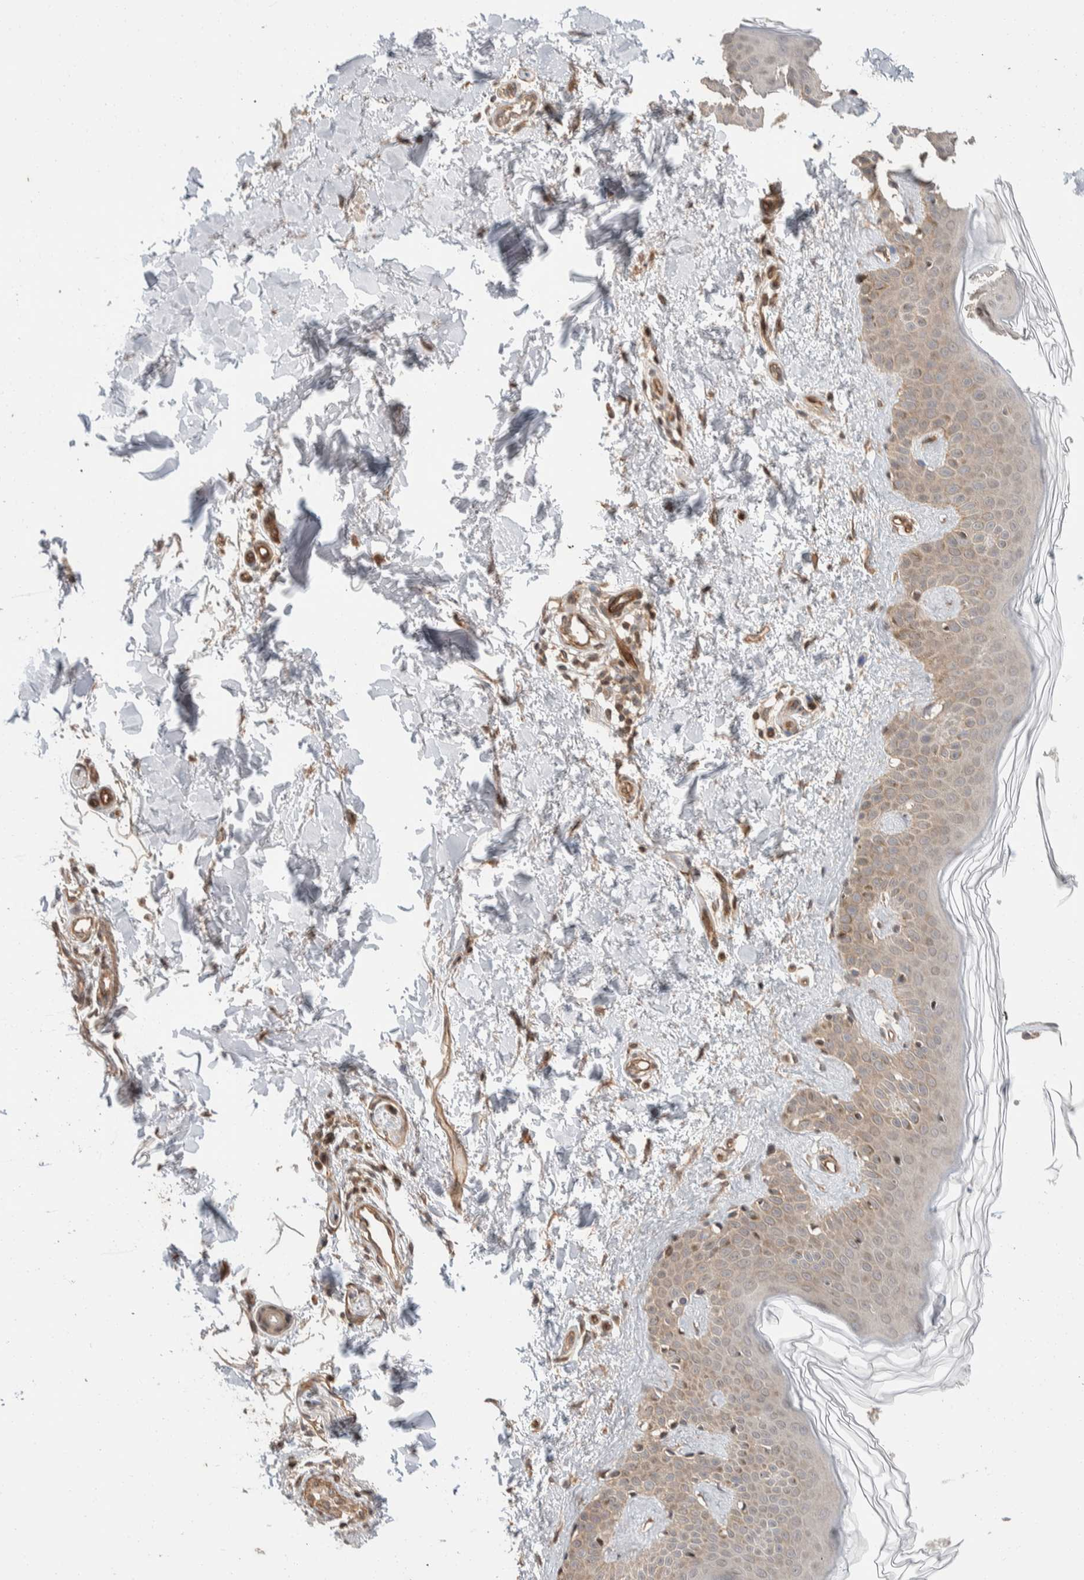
{"staining": {"intensity": "moderate", "quantity": ">75%", "location": "cytoplasmic/membranous"}, "tissue": "skin", "cell_type": "Fibroblasts", "image_type": "normal", "snomed": [{"axis": "morphology", "description": "Normal tissue, NOS"}, {"axis": "topography", "description": "Skin"}], "caption": "Fibroblasts show moderate cytoplasmic/membranous staining in approximately >75% of cells in benign skin. (Brightfield microscopy of DAB IHC at high magnification).", "gene": "ERC1", "patient": {"sex": "male", "age": 67}}